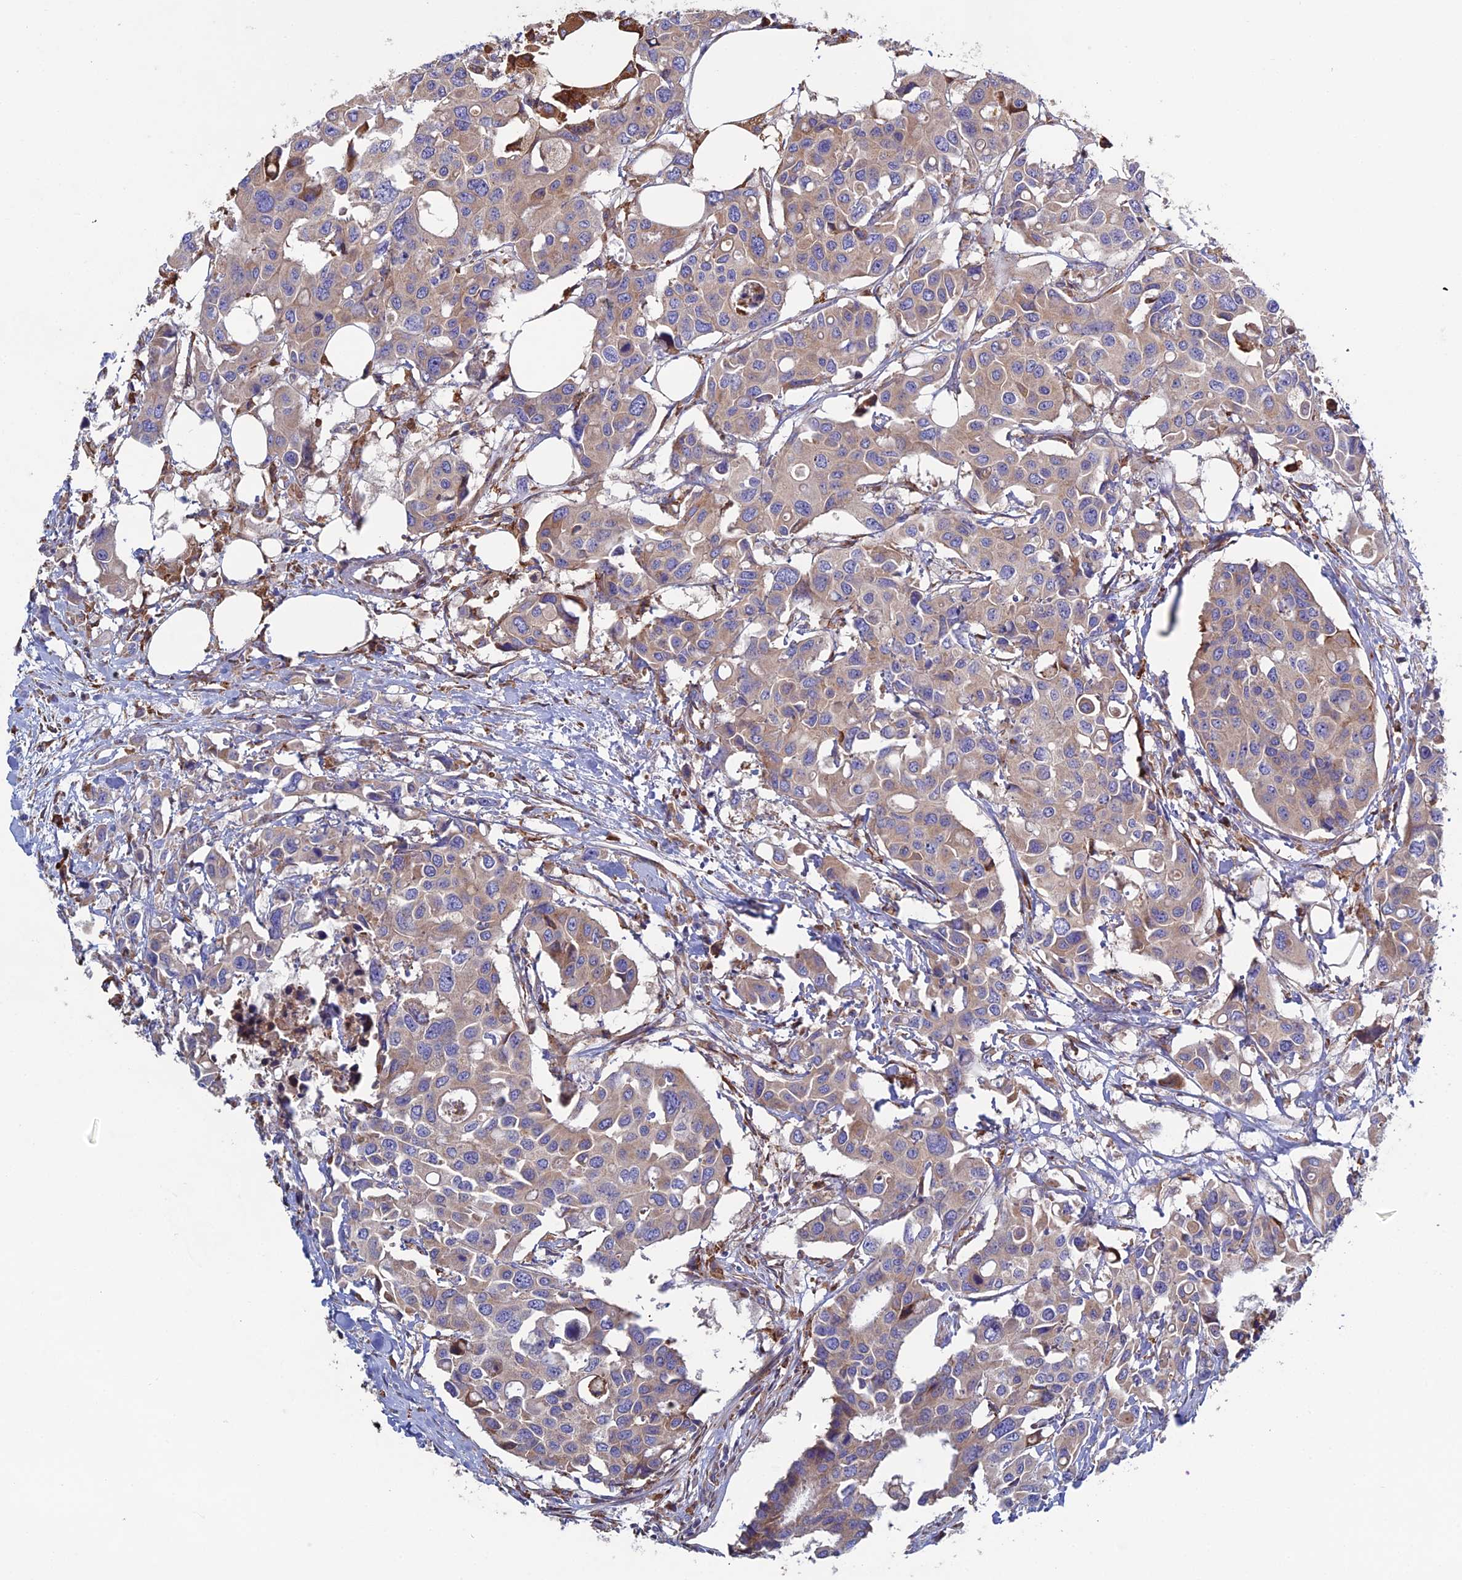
{"staining": {"intensity": "weak", "quantity": ">75%", "location": "cytoplasmic/membranous"}, "tissue": "colorectal cancer", "cell_type": "Tumor cells", "image_type": "cancer", "snomed": [{"axis": "morphology", "description": "Adenocarcinoma, NOS"}, {"axis": "topography", "description": "Colon"}], "caption": "Protein analysis of colorectal cancer tissue displays weak cytoplasmic/membranous staining in approximately >75% of tumor cells.", "gene": "CLCN3", "patient": {"sex": "male", "age": 77}}